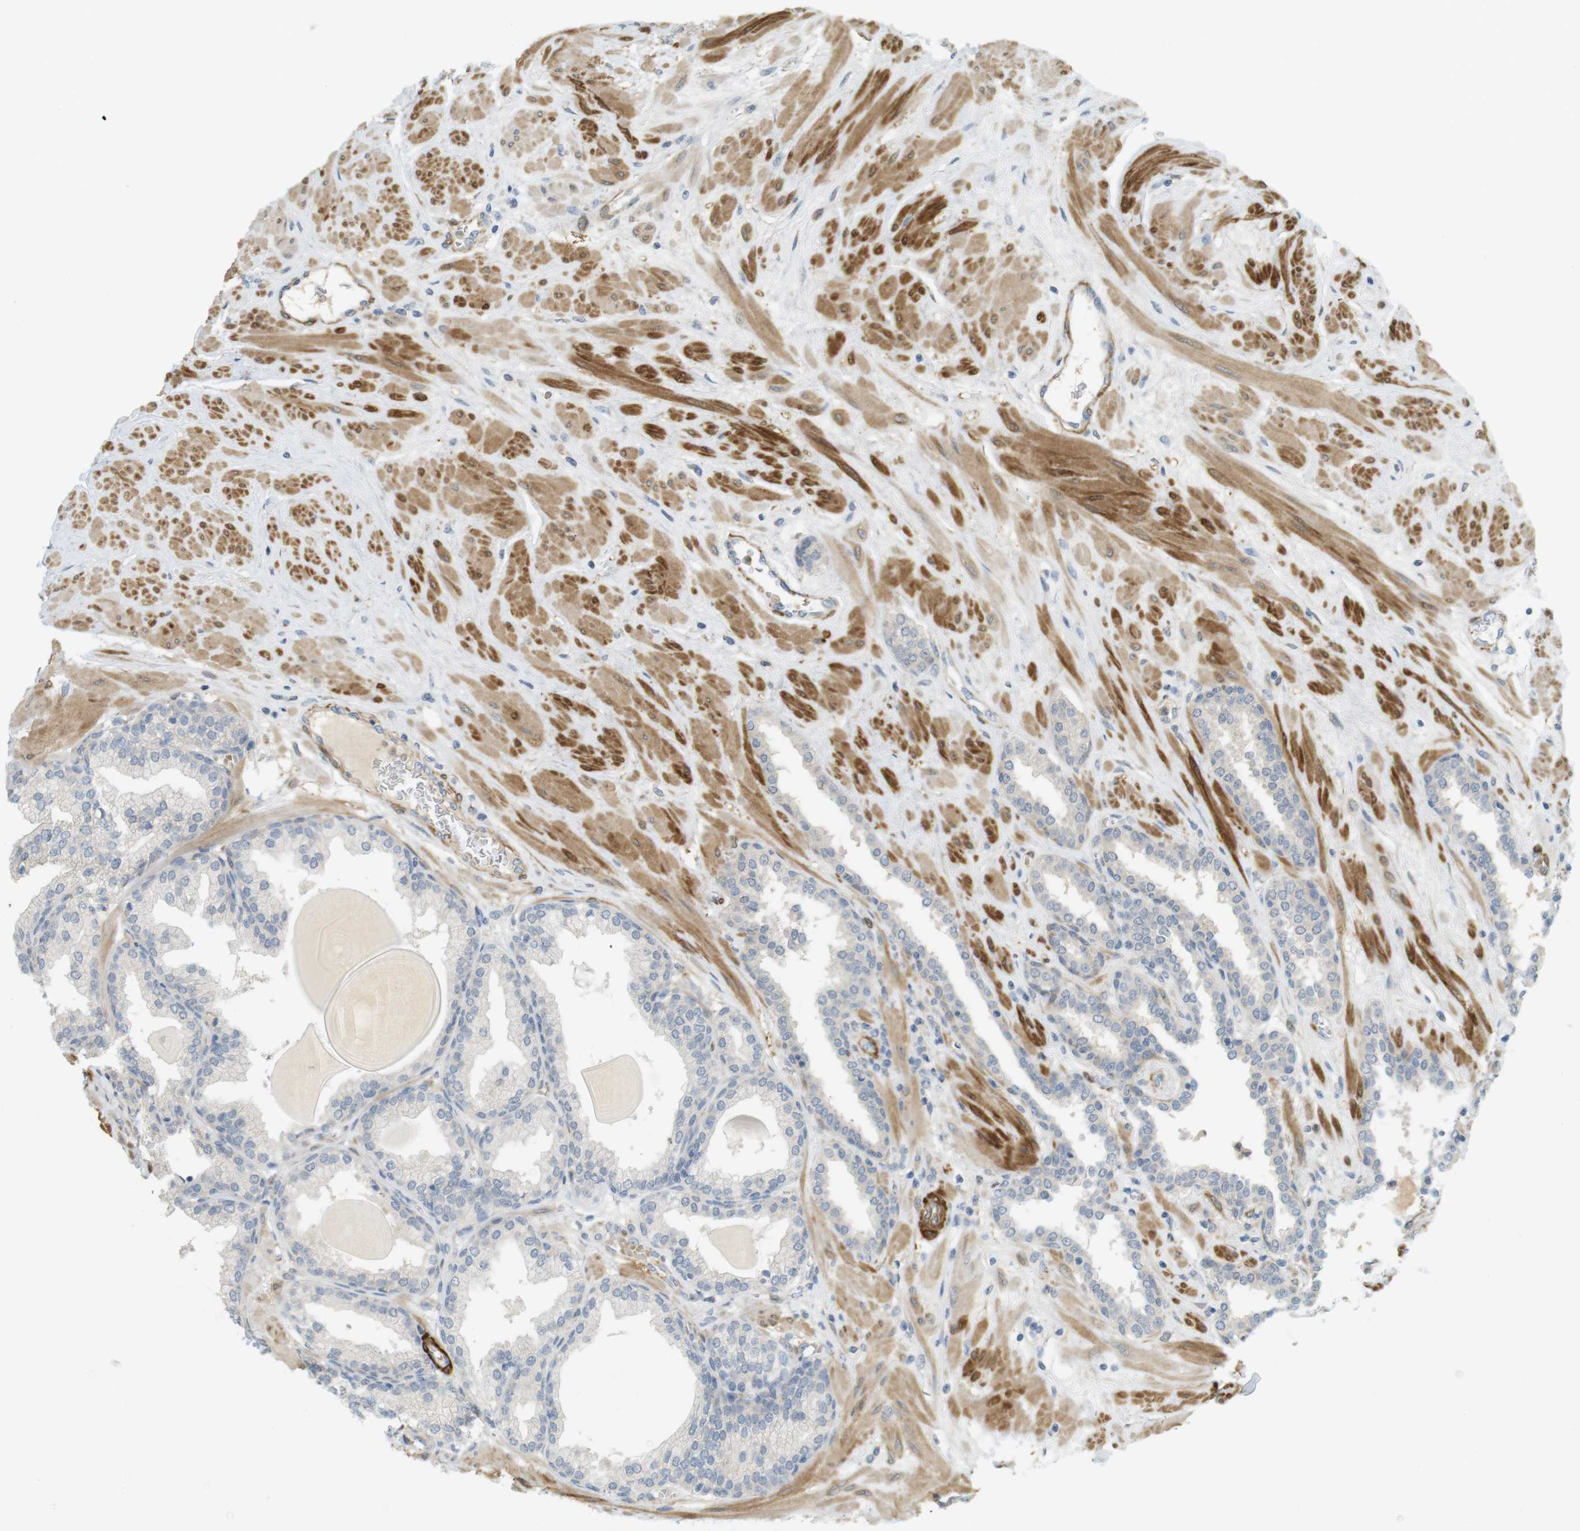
{"staining": {"intensity": "negative", "quantity": "none", "location": "none"}, "tissue": "prostate", "cell_type": "Glandular cells", "image_type": "normal", "snomed": [{"axis": "morphology", "description": "Normal tissue, NOS"}, {"axis": "topography", "description": "Prostate"}], "caption": "Immunohistochemical staining of benign human prostate shows no significant positivity in glandular cells.", "gene": "PDE3A", "patient": {"sex": "male", "age": 51}}